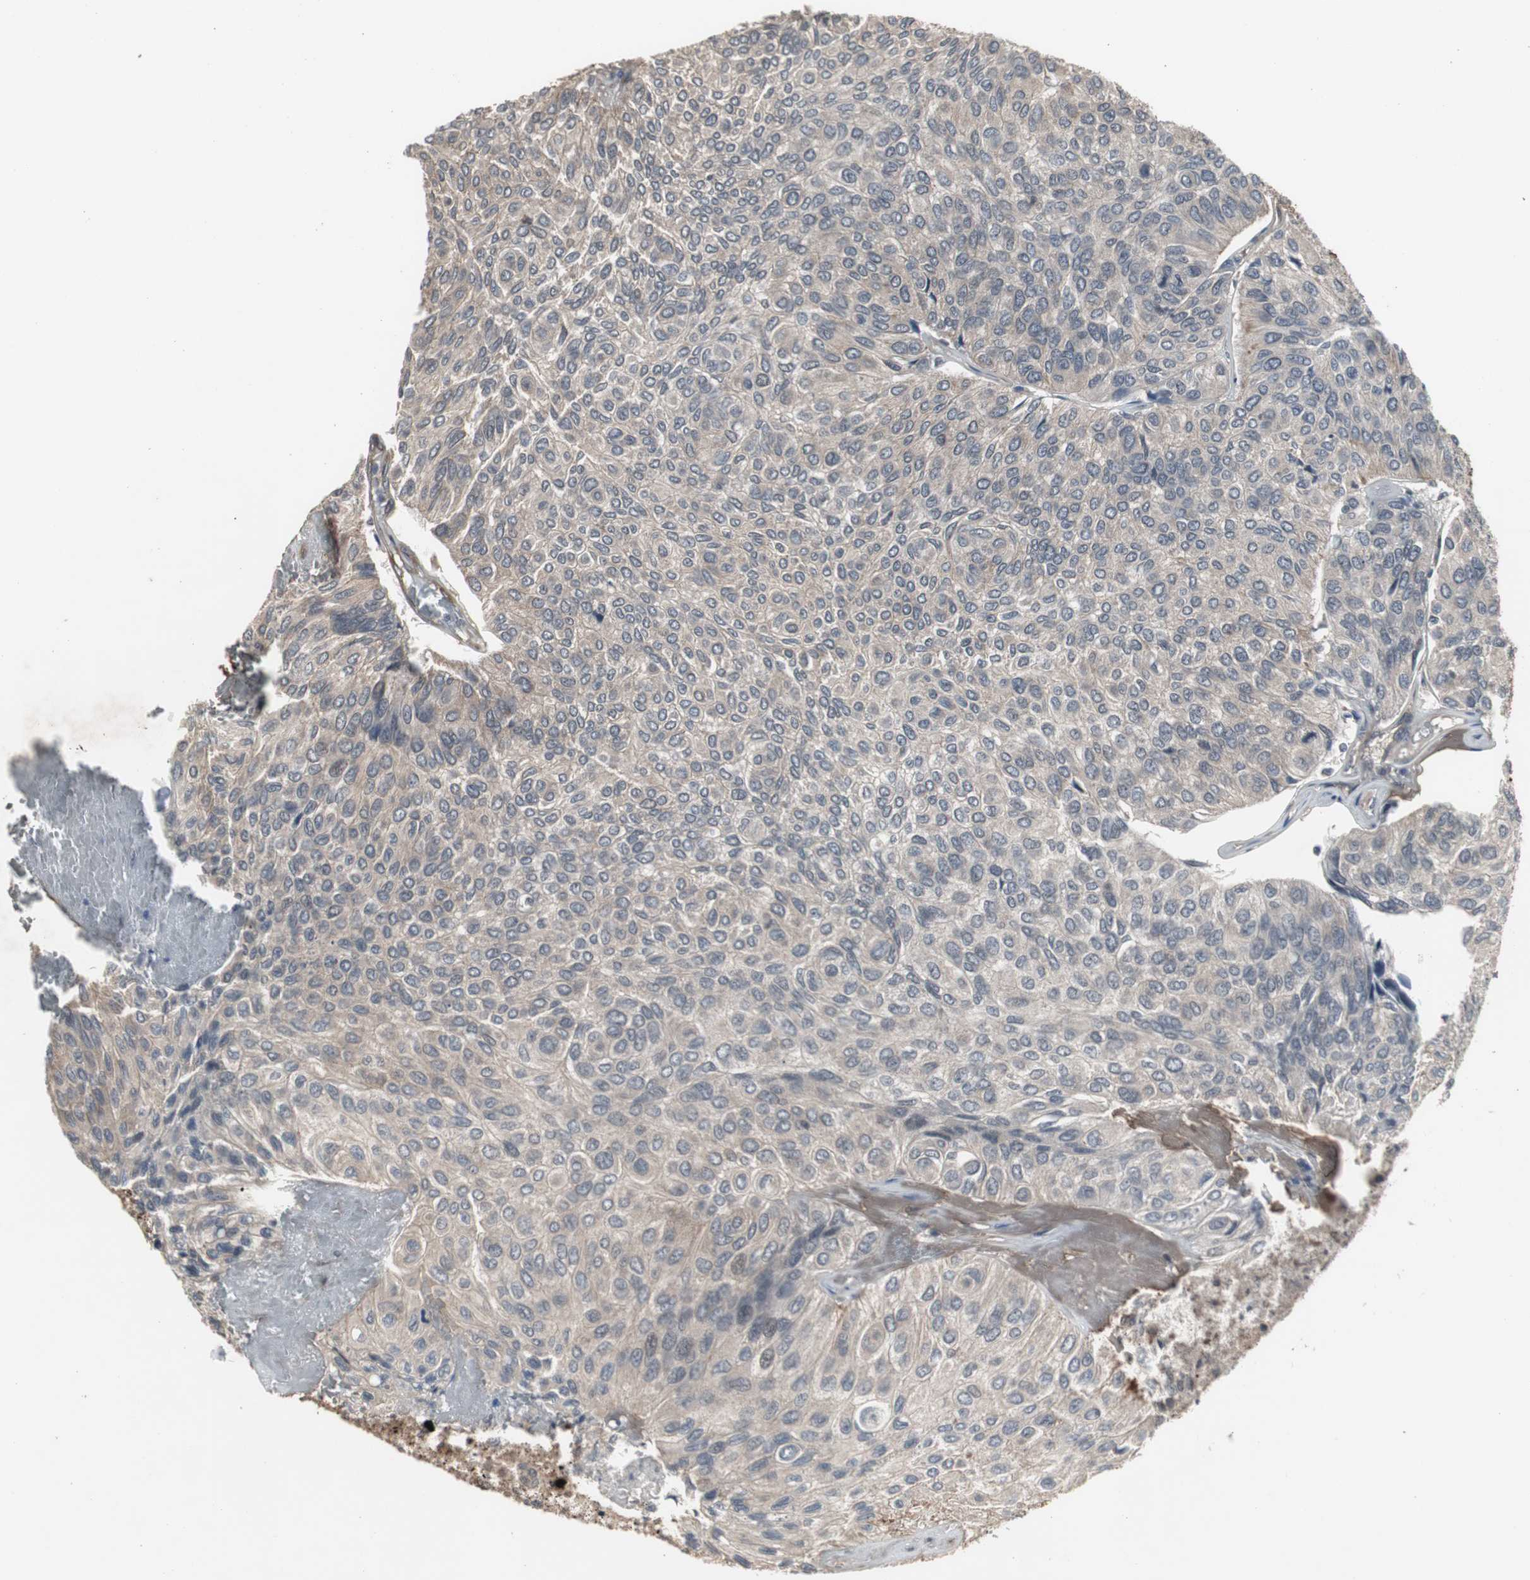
{"staining": {"intensity": "moderate", "quantity": ">75%", "location": "cytoplasmic/membranous"}, "tissue": "urothelial cancer", "cell_type": "Tumor cells", "image_type": "cancer", "snomed": [{"axis": "morphology", "description": "Urothelial carcinoma, High grade"}, {"axis": "topography", "description": "Urinary bladder"}], "caption": "A photomicrograph of human urothelial cancer stained for a protein demonstrates moderate cytoplasmic/membranous brown staining in tumor cells.", "gene": "ATP2B2", "patient": {"sex": "male", "age": 66}}